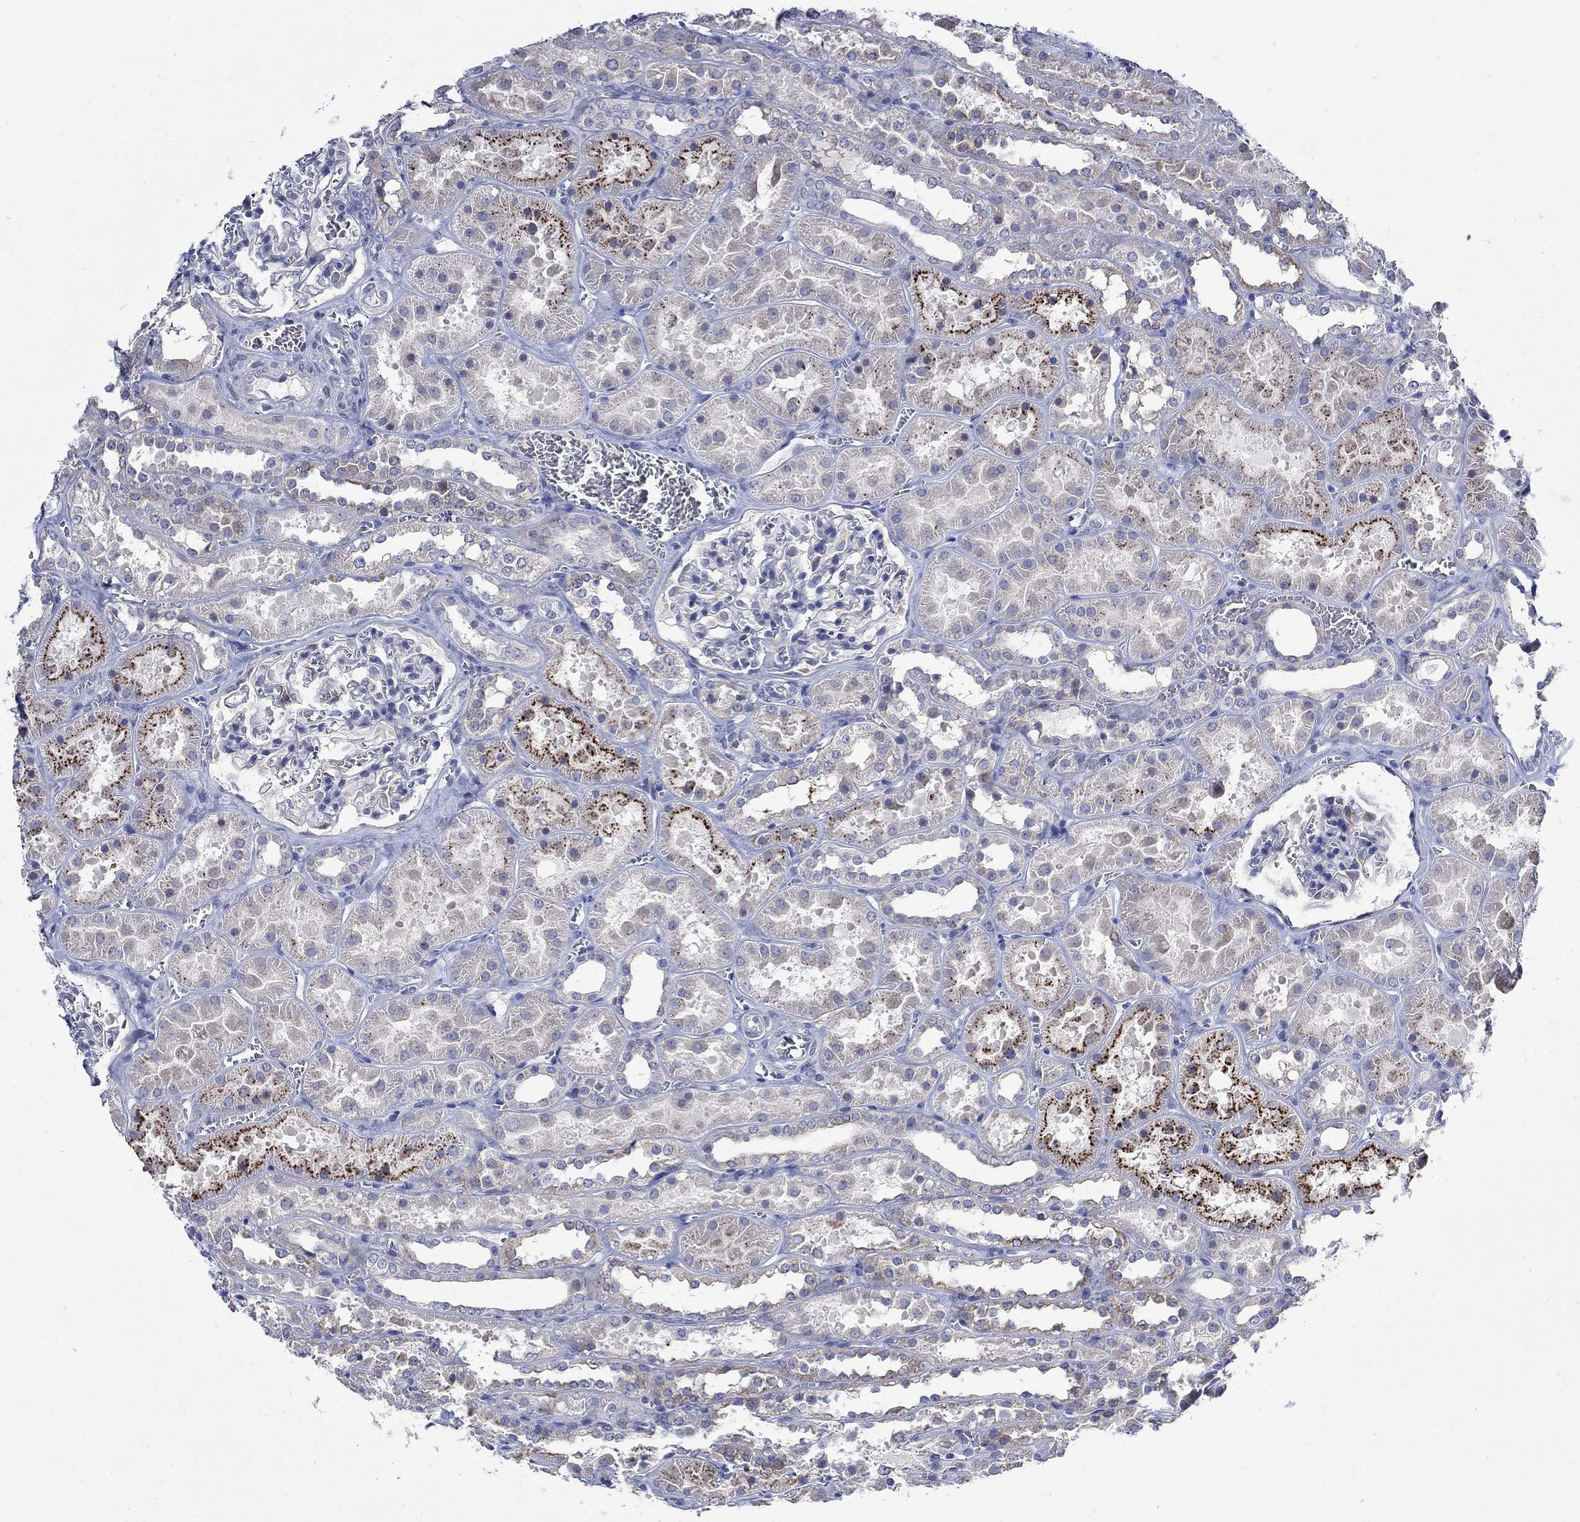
{"staining": {"intensity": "negative", "quantity": "none", "location": "none"}, "tissue": "kidney", "cell_type": "Cells in glomeruli", "image_type": "normal", "snomed": [{"axis": "morphology", "description": "Normal tissue, NOS"}, {"axis": "topography", "description": "Kidney"}], "caption": "DAB (3,3'-diaminobenzidine) immunohistochemical staining of unremarkable kidney demonstrates no significant positivity in cells in glomeruli. (DAB IHC visualized using brightfield microscopy, high magnification).", "gene": "DLK1", "patient": {"sex": "female", "age": 41}}